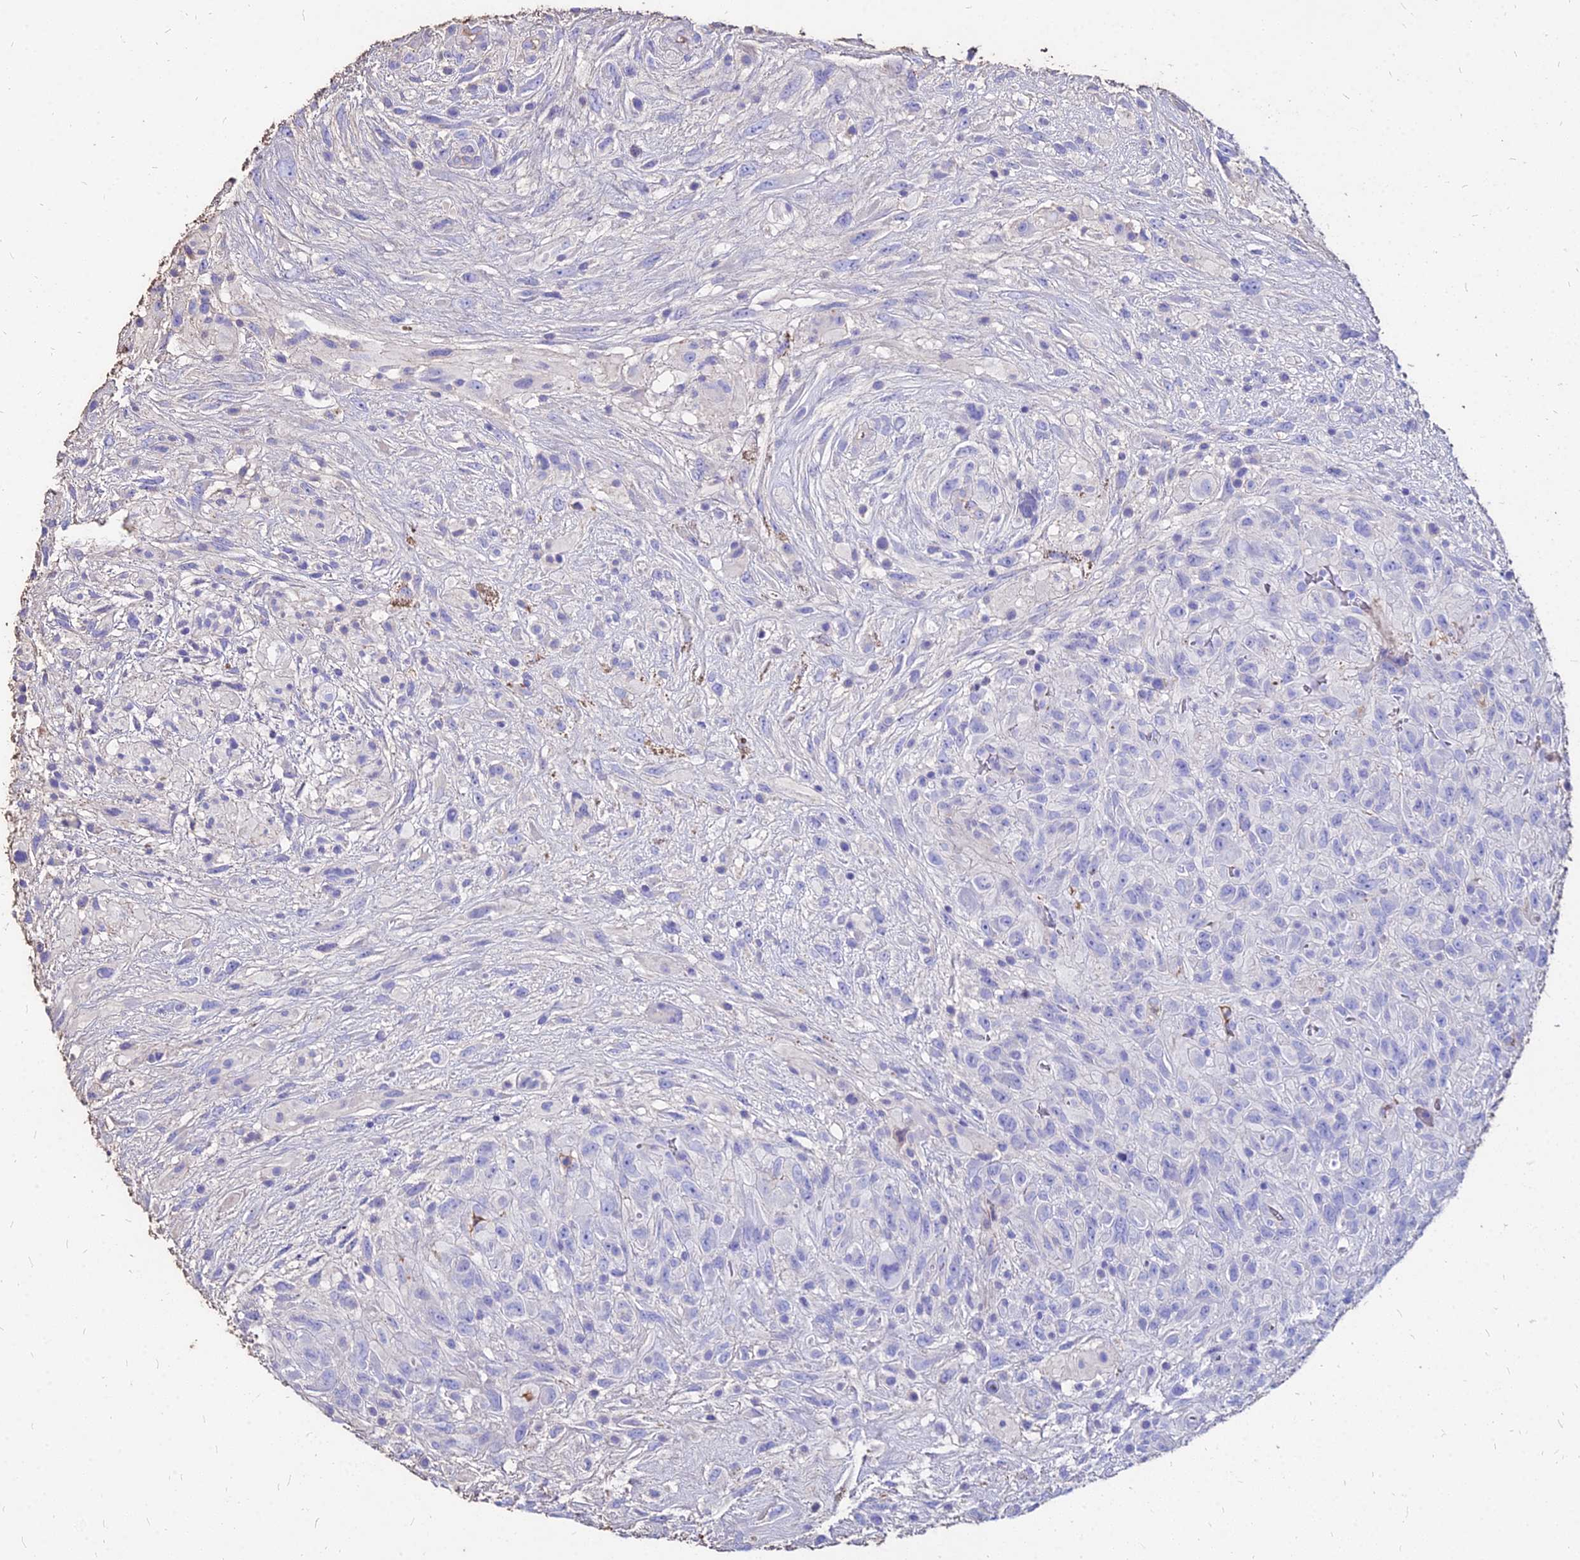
{"staining": {"intensity": "negative", "quantity": "none", "location": "none"}, "tissue": "glioma", "cell_type": "Tumor cells", "image_type": "cancer", "snomed": [{"axis": "morphology", "description": "Glioma, malignant, High grade"}, {"axis": "topography", "description": "Brain"}], "caption": "Immunohistochemistry histopathology image of neoplastic tissue: high-grade glioma (malignant) stained with DAB exhibits no significant protein staining in tumor cells. The staining was performed using DAB (3,3'-diaminobenzidine) to visualize the protein expression in brown, while the nuclei were stained in blue with hematoxylin (Magnification: 20x).", "gene": "NME5", "patient": {"sex": "male", "age": 61}}